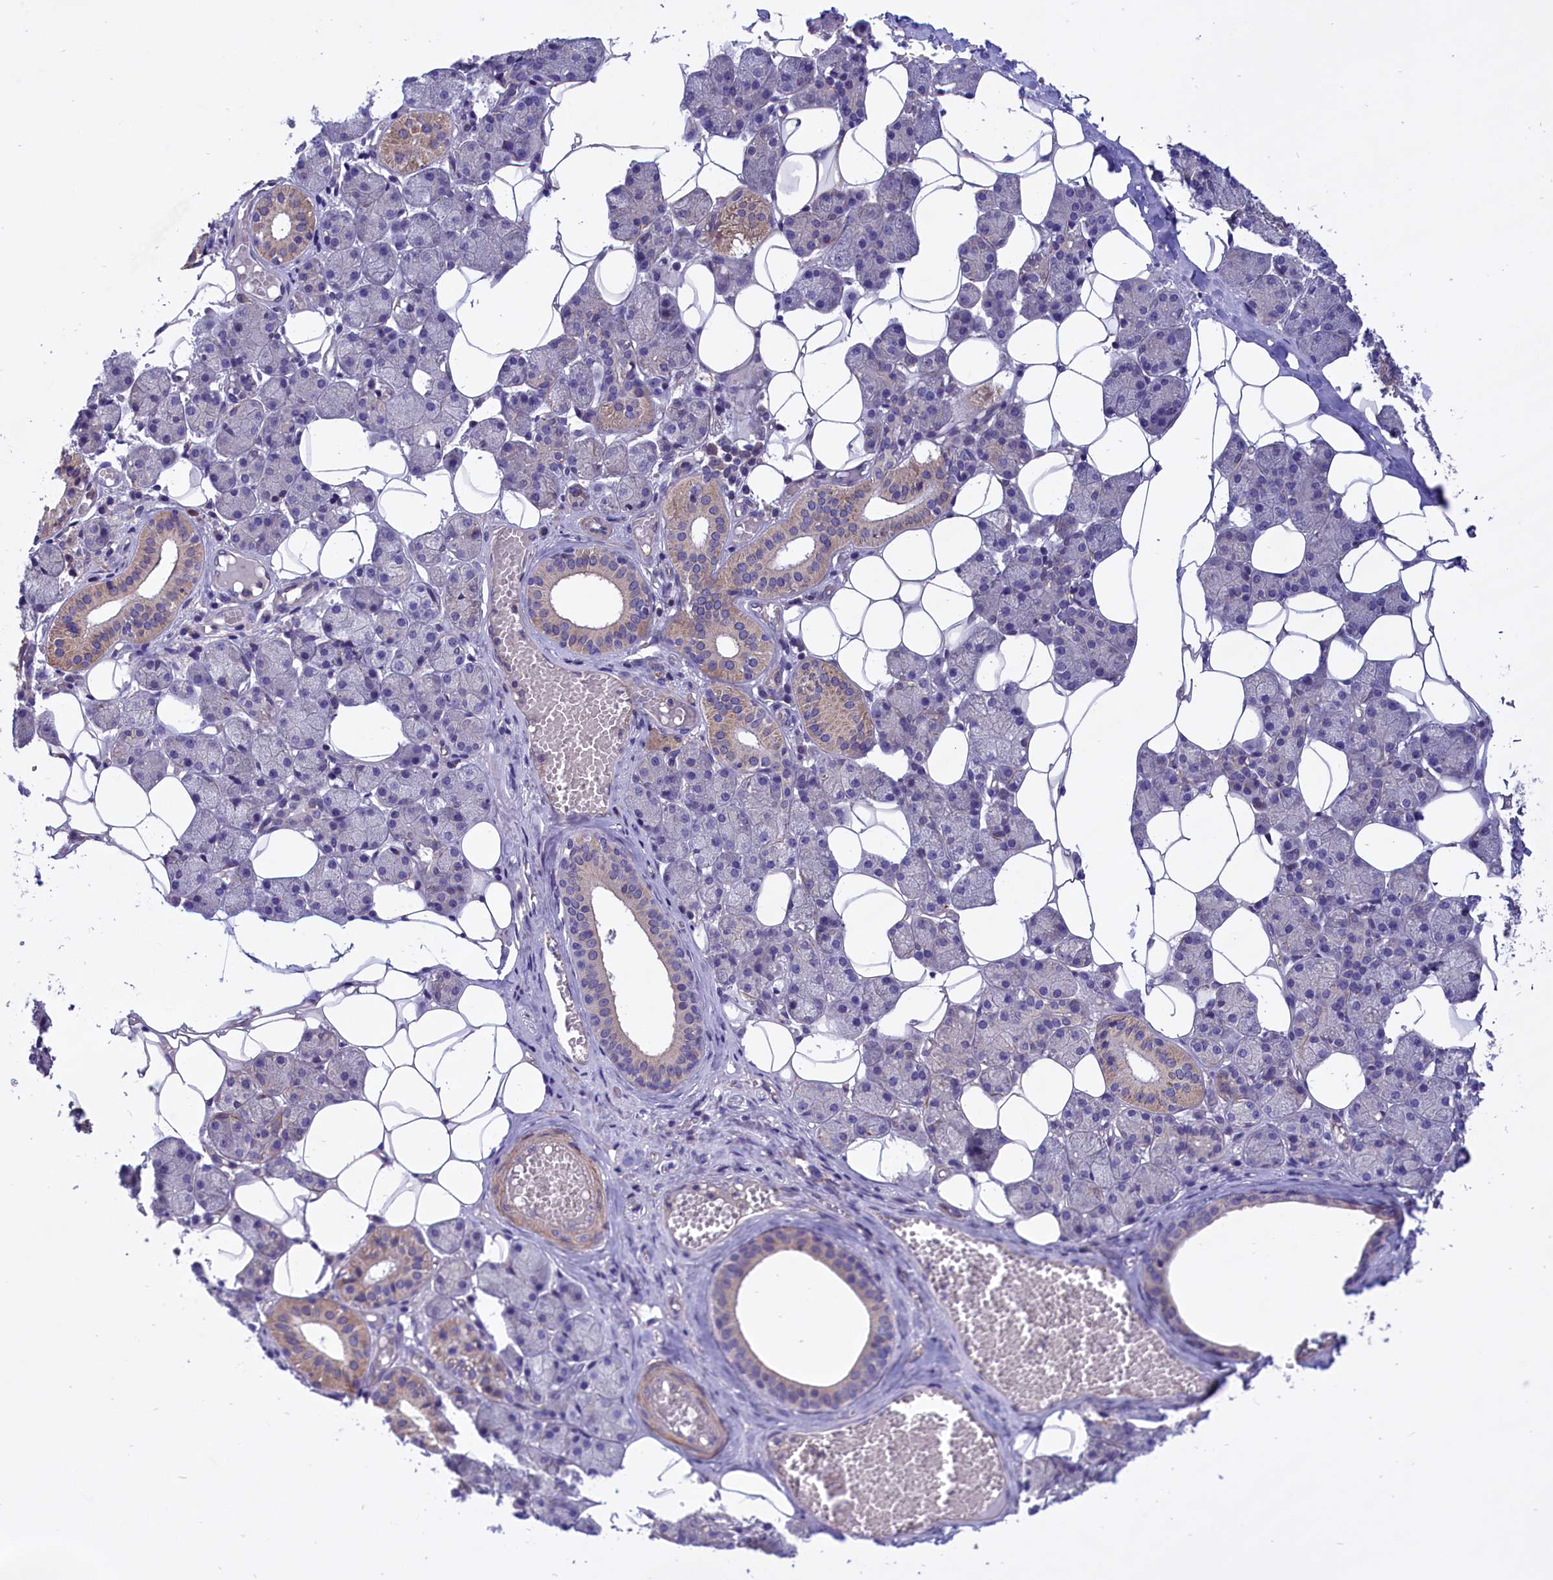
{"staining": {"intensity": "moderate", "quantity": "<25%", "location": "cytoplasmic/membranous"}, "tissue": "salivary gland", "cell_type": "Glandular cells", "image_type": "normal", "snomed": [{"axis": "morphology", "description": "Normal tissue, NOS"}, {"axis": "topography", "description": "Salivary gland"}], "caption": "A photomicrograph showing moderate cytoplasmic/membranous positivity in about <25% of glandular cells in normal salivary gland, as visualized by brown immunohistochemical staining.", "gene": "AMDHD2", "patient": {"sex": "female", "age": 33}}